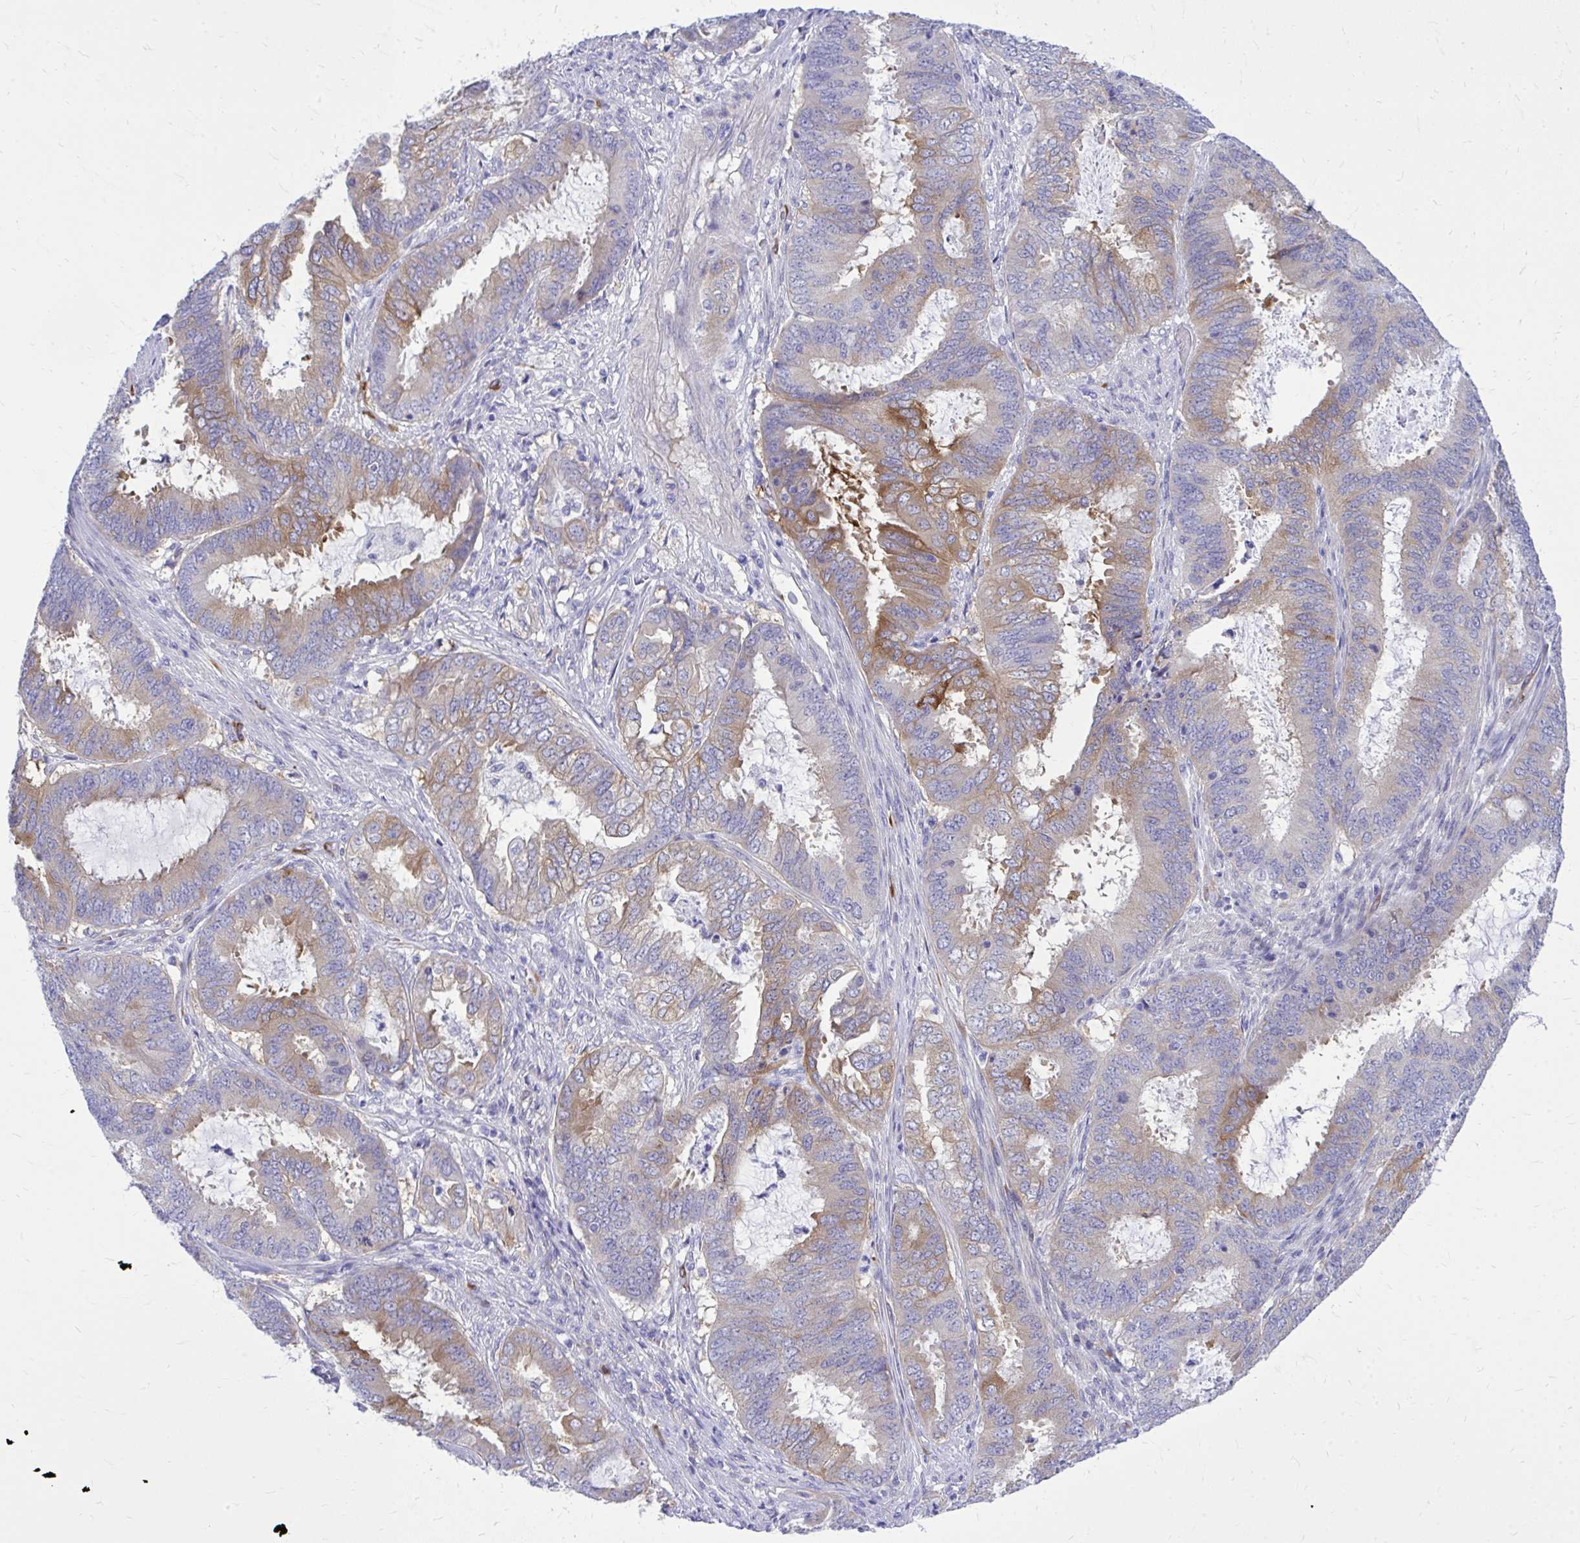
{"staining": {"intensity": "moderate", "quantity": "25%-75%", "location": "cytoplasmic/membranous"}, "tissue": "endometrial cancer", "cell_type": "Tumor cells", "image_type": "cancer", "snomed": [{"axis": "morphology", "description": "Adenocarcinoma, NOS"}, {"axis": "topography", "description": "Endometrium"}], "caption": "Immunohistochemistry image of human endometrial cancer (adenocarcinoma) stained for a protein (brown), which reveals medium levels of moderate cytoplasmic/membranous positivity in about 25%-75% of tumor cells.", "gene": "EPB41L1", "patient": {"sex": "female", "age": 51}}